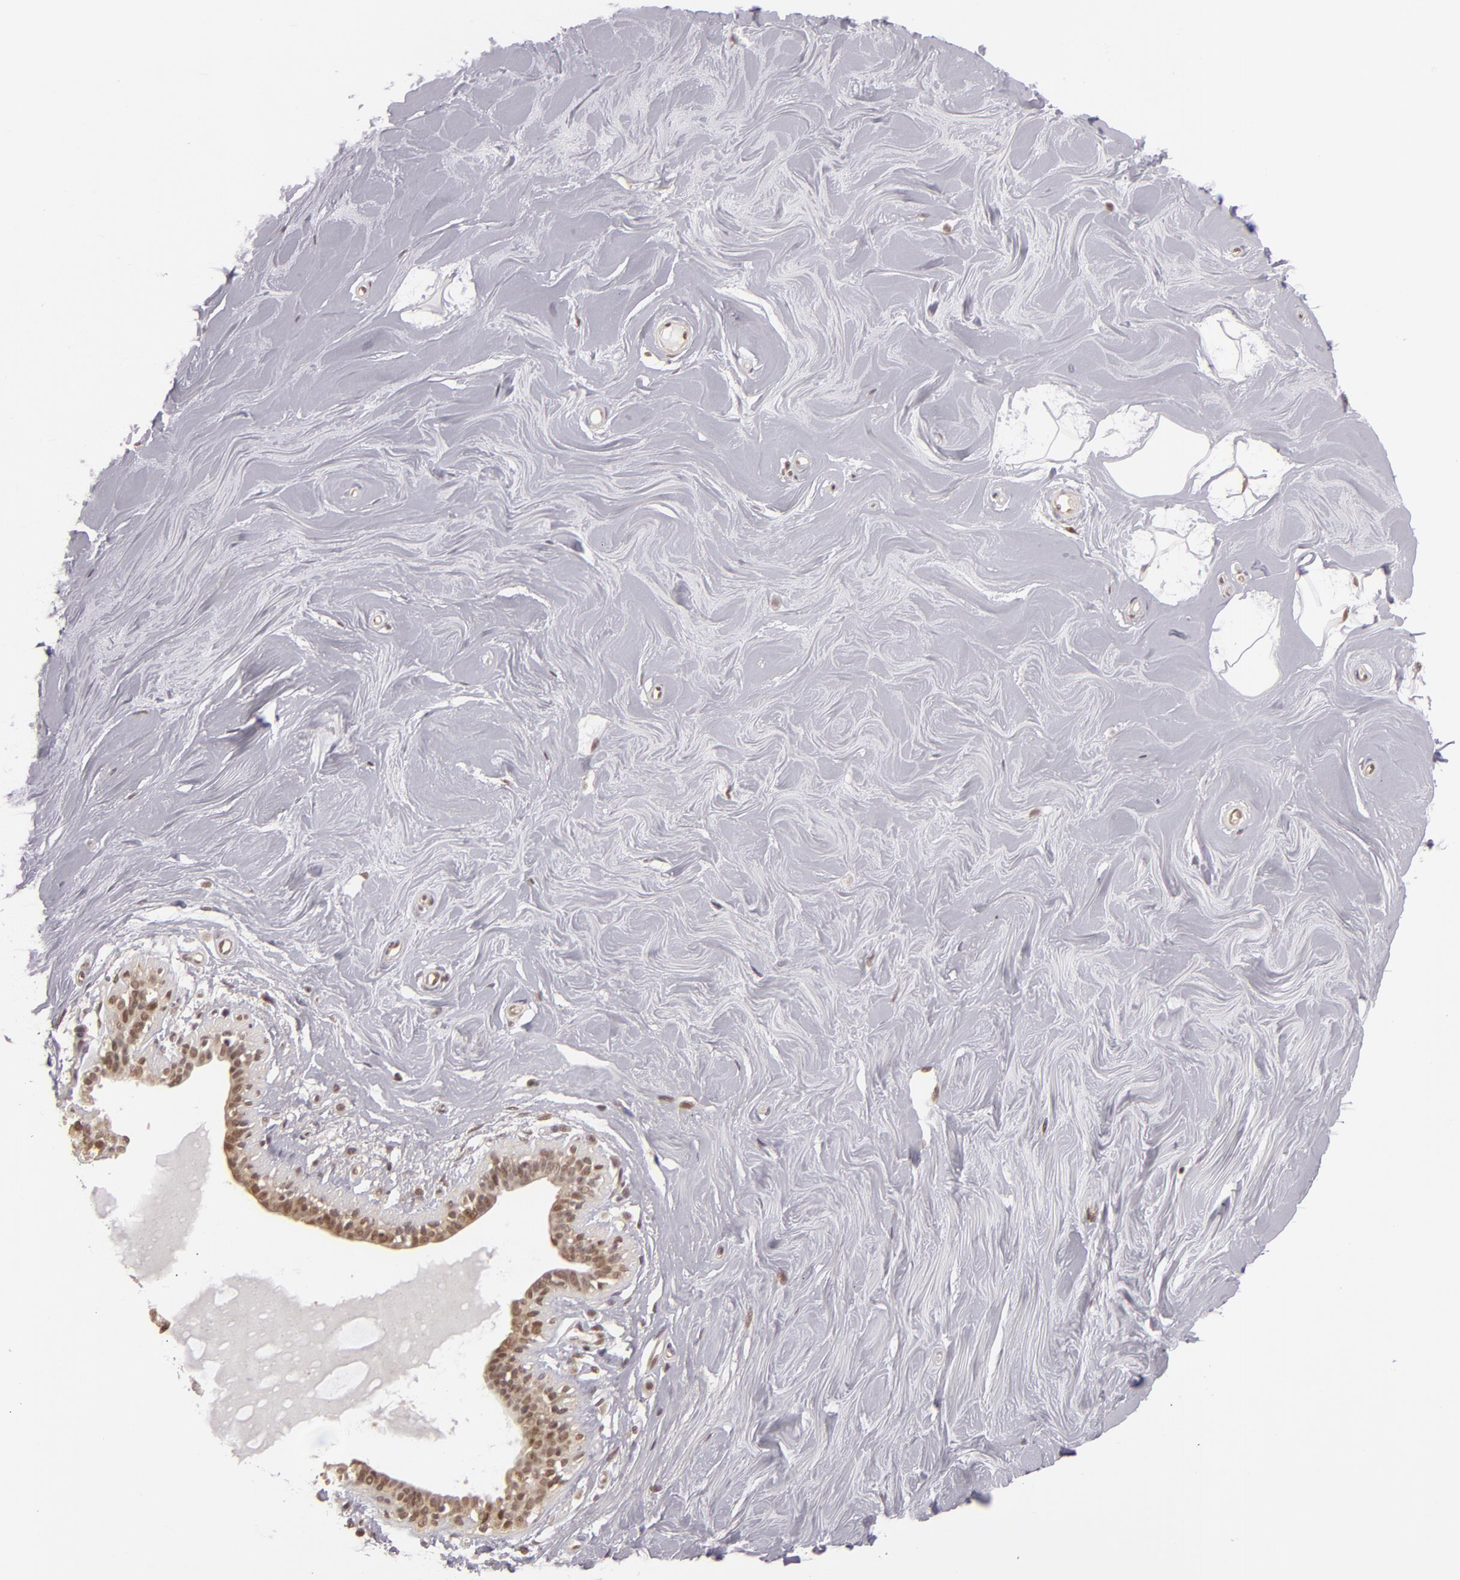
{"staining": {"intensity": "moderate", "quantity": ">75%", "location": "nuclear"}, "tissue": "adipose tissue", "cell_type": "Adipocytes", "image_type": "normal", "snomed": [{"axis": "morphology", "description": "Normal tissue, NOS"}, {"axis": "topography", "description": "Breast"}], "caption": "This photomicrograph displays immunohistochemistry (IHC) staining of unremarkable adipose tissue, with medium moderate nuclear staining in about >75% of adipocytes.", "gene": "ZNF133", "patient": {"sex": "female", "age": 44}}